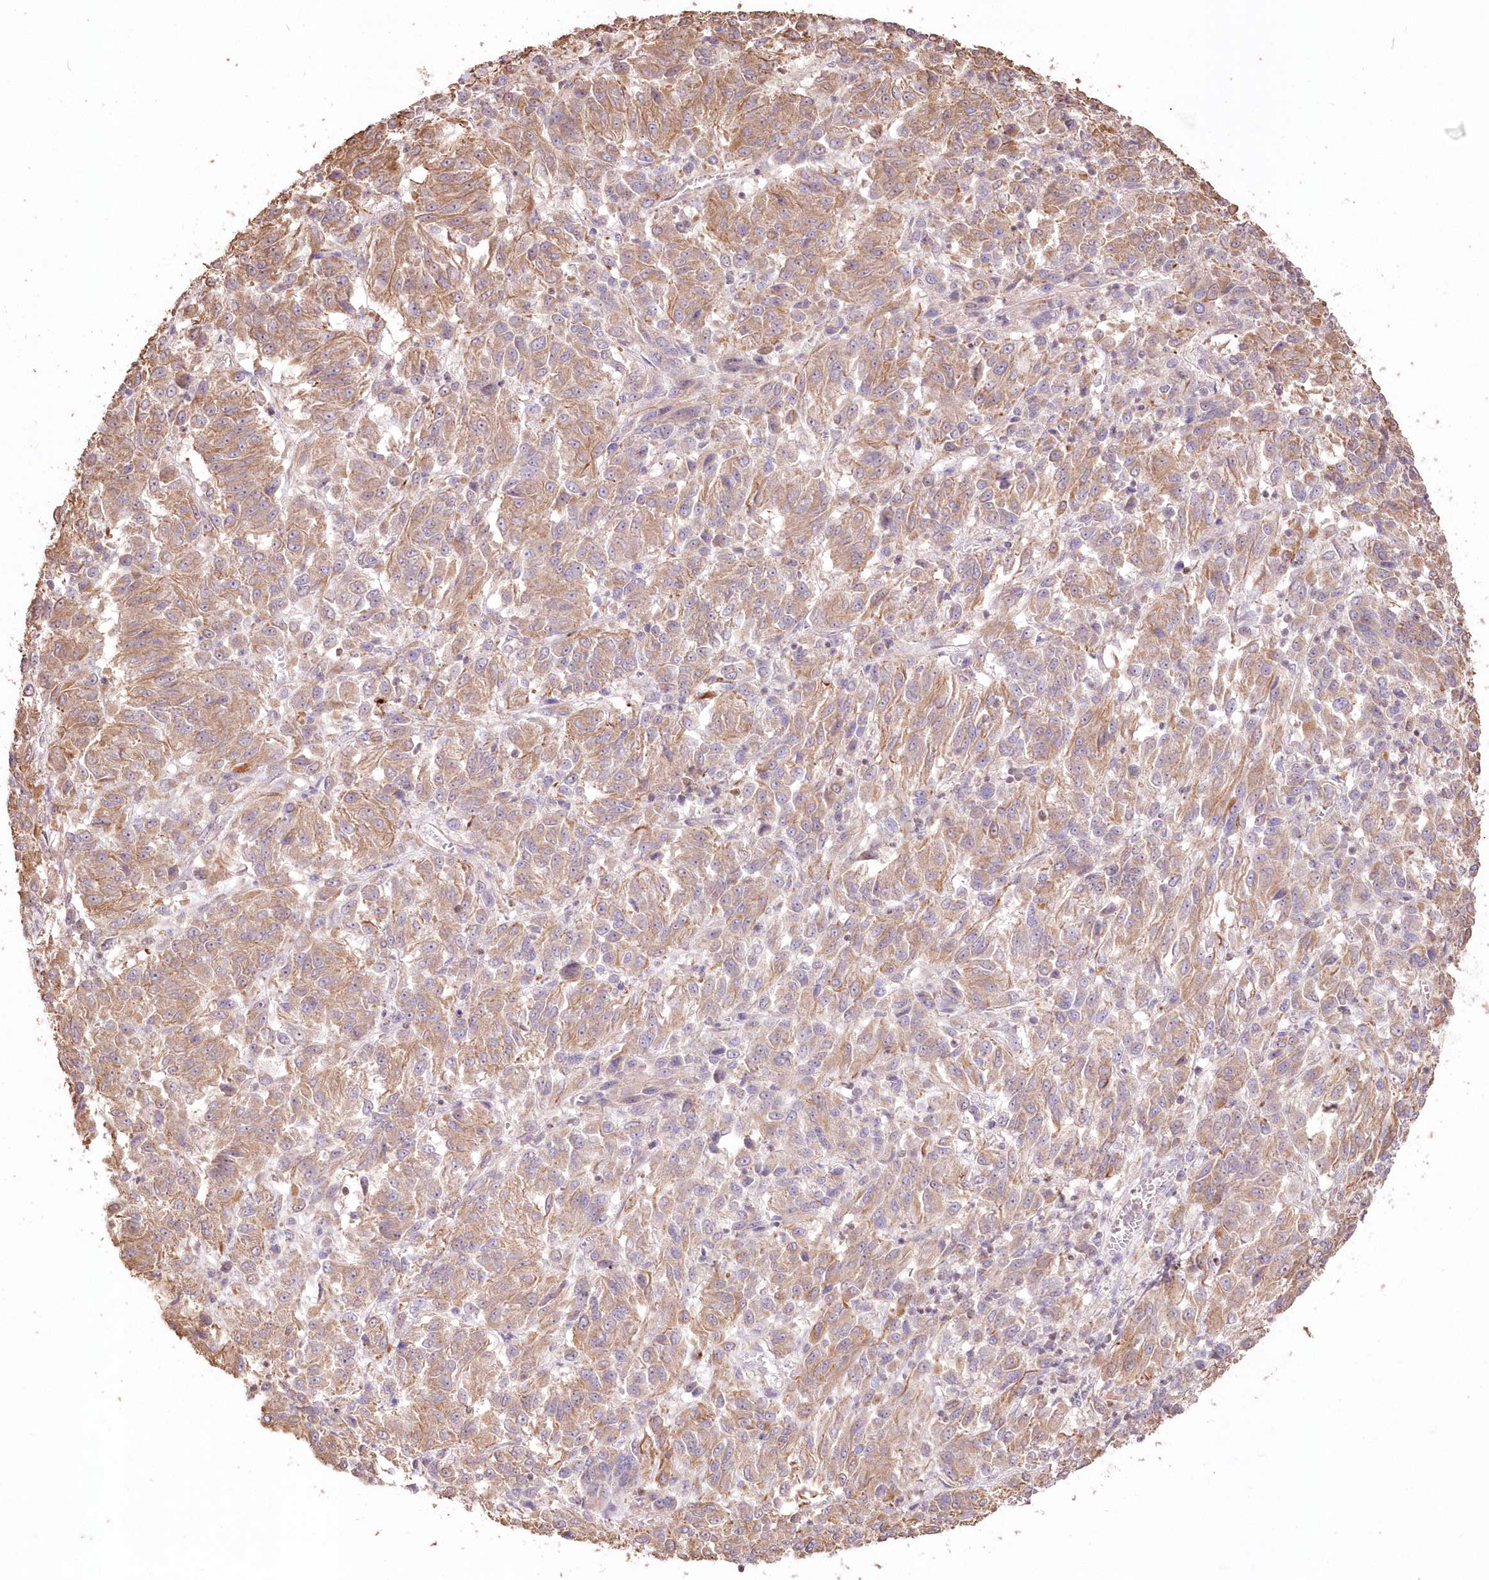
{"staining": {"intensity": "weak", "quantity": ">75%", "location": "cytoplasmic/membranous"}, "tissue": "melanoma", "cell_type": "Tumor cells", "image_type": "cancer", "snomed": [{"axis": "morphology", "description": "Malignant melanoma, Metastatic site"}, {"axis": "topography", "description": "Lung"}], "caption": "Human melanoma stained with a brown dye shows weak cytoplasmic/membranous positive staining in approximately >75% of tumor cells.", "gene": "STK17B", "patient": {"sex": "male", "age": 64}}